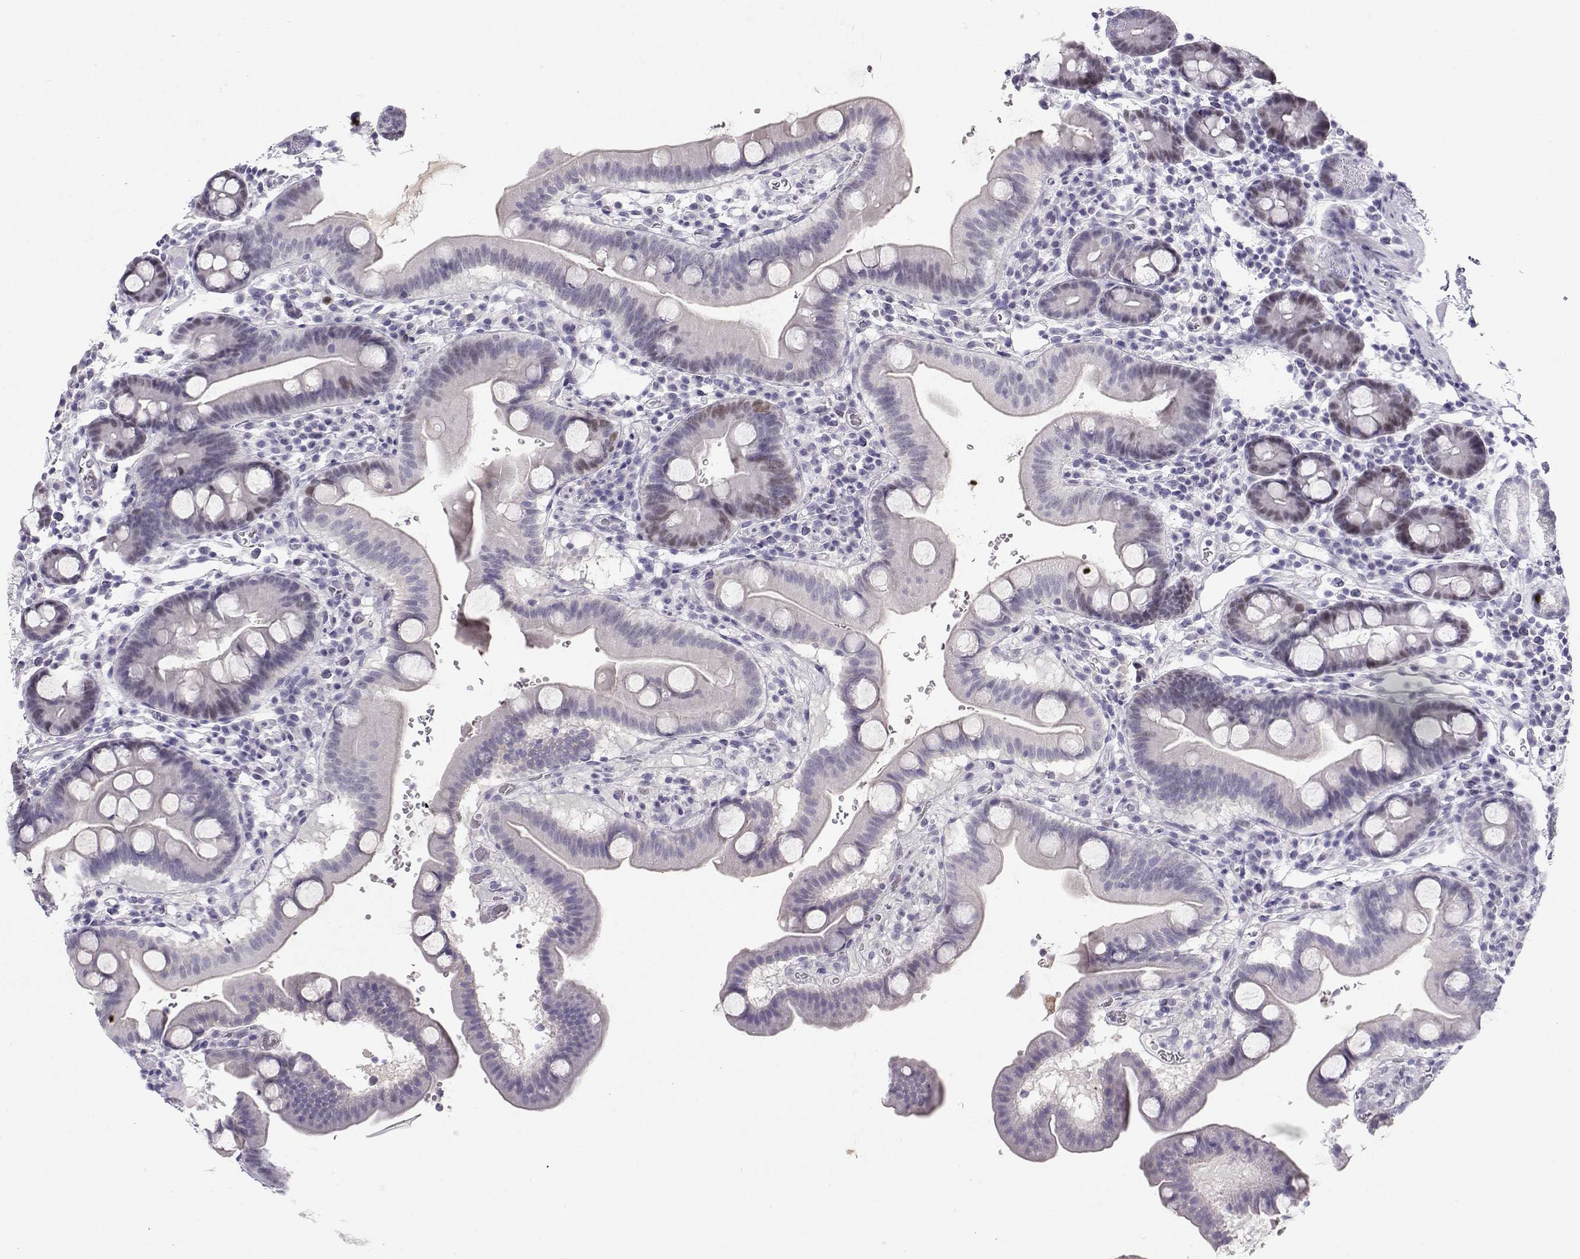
{"staining": {"intensity": "weak", "quantity": "<25%", "location": "nuclear"}, "tissue": "duodenum", "cell_type": "Glandular cells", "image_type": "normal", "snomed": [{"axis": "morphology", "description": "Normal tissue, NOS"}, {"axis": "topography", "description": "Duodenum"}], "caption": "Duodenum stained for a protein using immunohistochemistry (IHC) reveals no expression glandular cells.", "gene": "OPN5", "patient": {"sex": "male", "age": 59}}